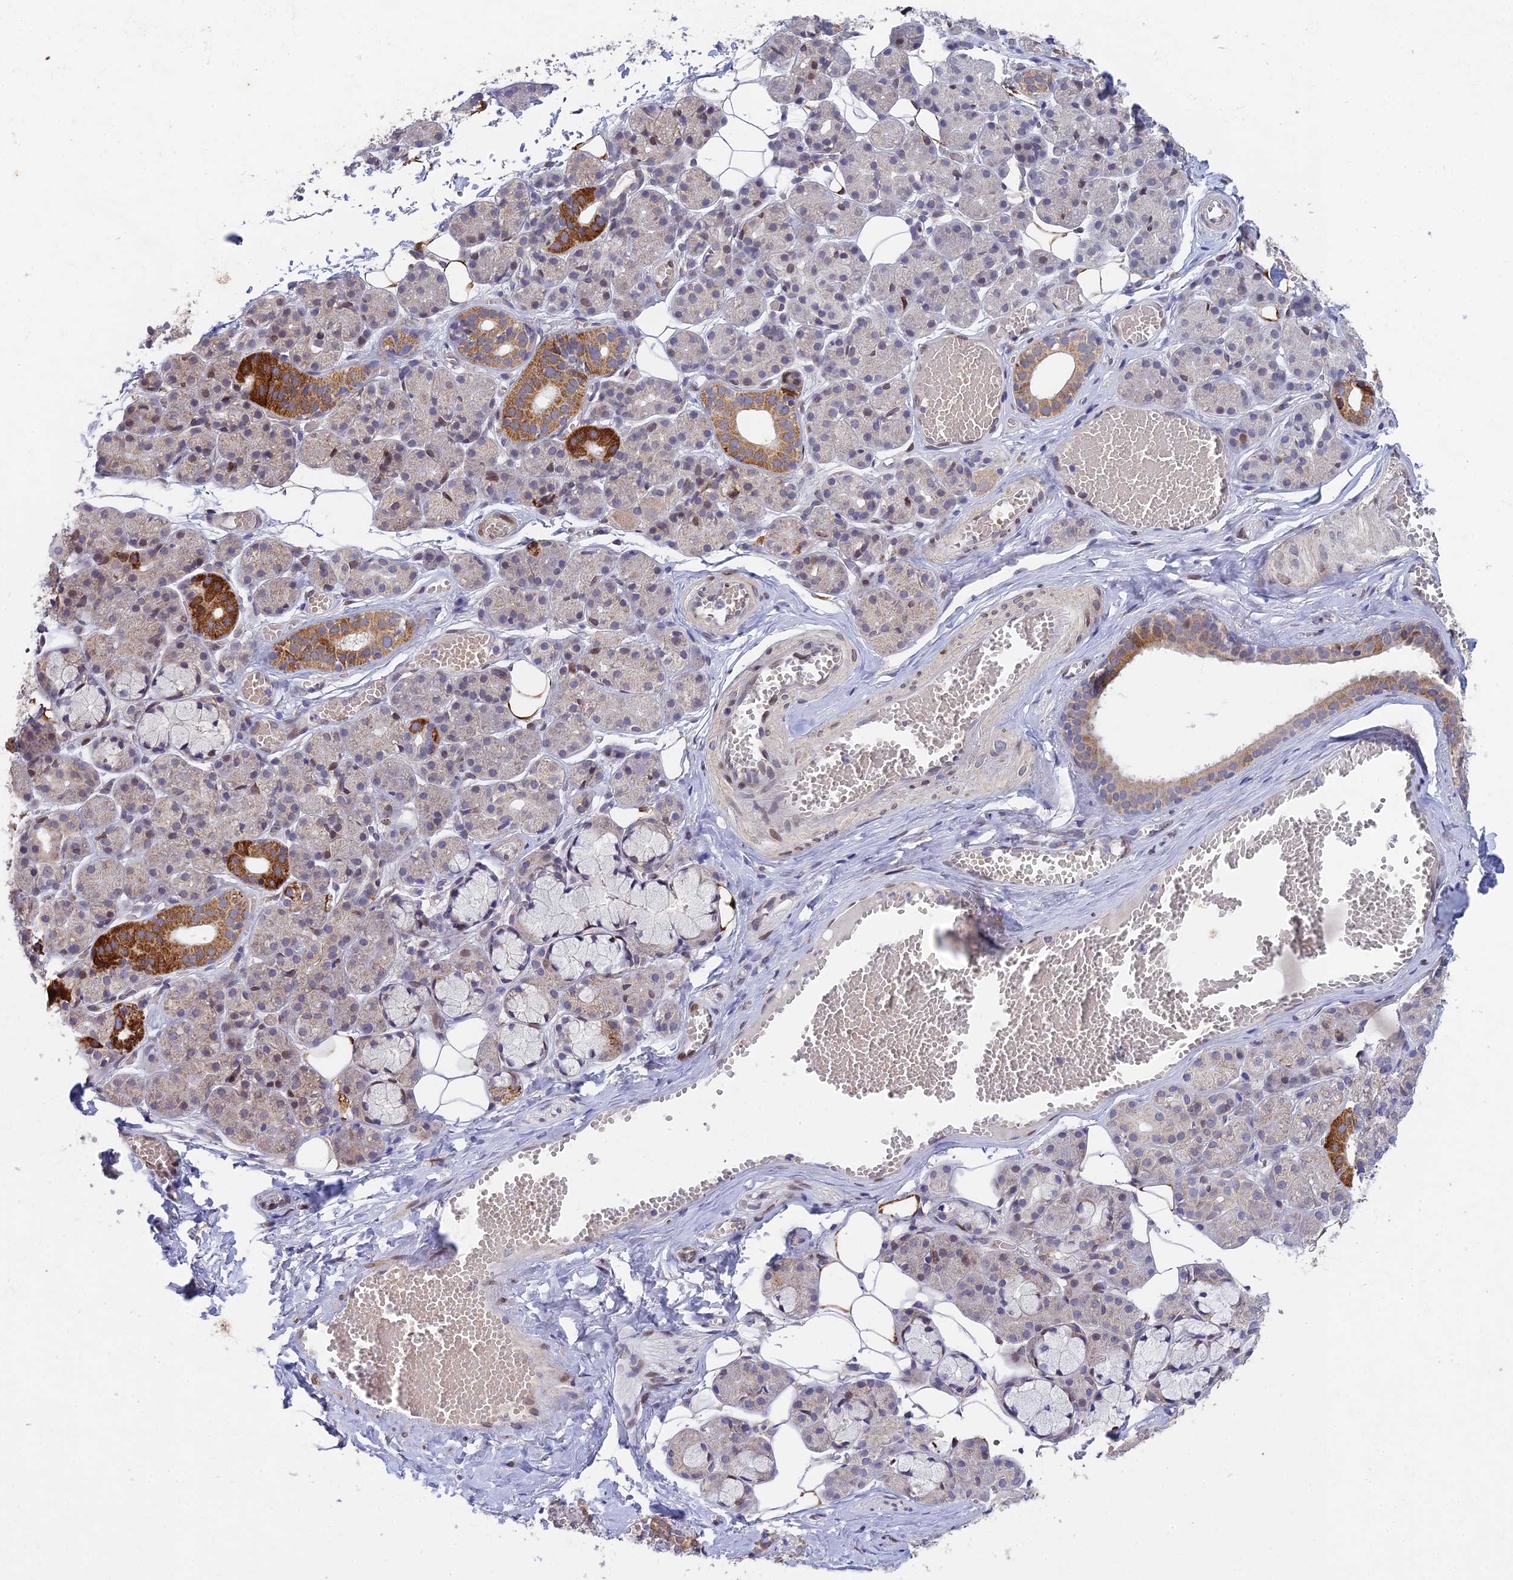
{"staining": {"intensity": "strong", "quantity": "<25%", "location": "cytoplasmic/membranous"}, "tissue": "salivary gland", "cell_type": "Glandular cells", "image_type": "normal", "snomed": [{"axis": "morphology", "description": "Normal tissue, NOS"}, {"axis": "topography", "description": "Salivary gland"}], "caption": "A micrograph of human salivary gland stained for a protein reveals strong cytoplasmic/membranous brown staining in glandular cells. (DAB IHC with brightfield microscopy, high magnification).", "gene": "MGAT2", "patient": {"sex": "male", "age": 63}}